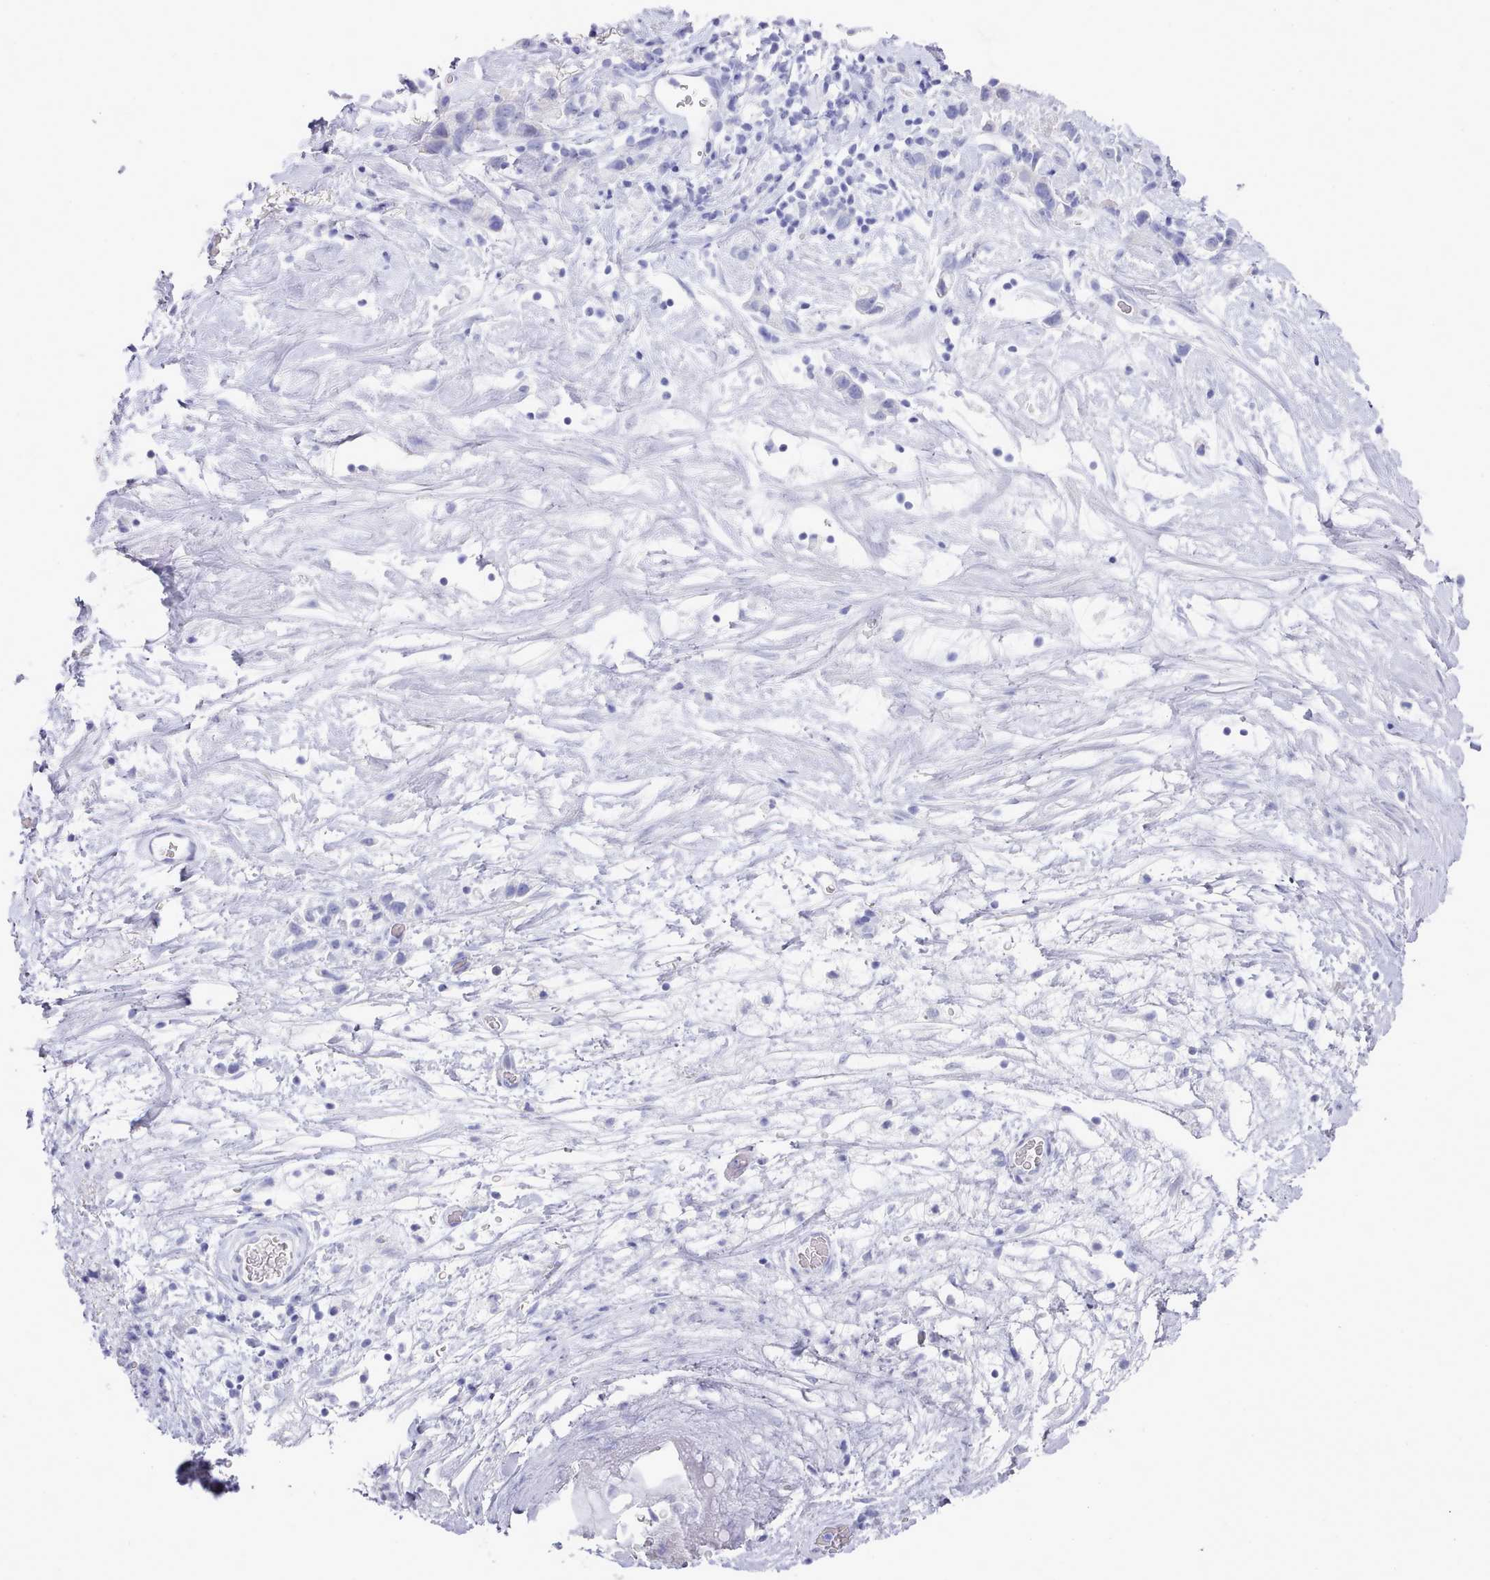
{"staining": {"intensity": "negative", "quantity": "none", "location": "none"}, "tissue": "stomach cancer", "cell_type": "Tumor cells", "image_type": "cancer", "snomed": [{"axis": "morphology", "description": "Adenocarcinoma, NOS"}, {"axis": "topography", "description": "Stomach"}], "caption": "The micrograph demonstrates no staining of tumor cells in stomach cancer. (Brightfield microscopy of DAB immunohistochemistry at high magnification).", "gene": "LRRC37A", "patient": {"sex": "female", "age": 65}}